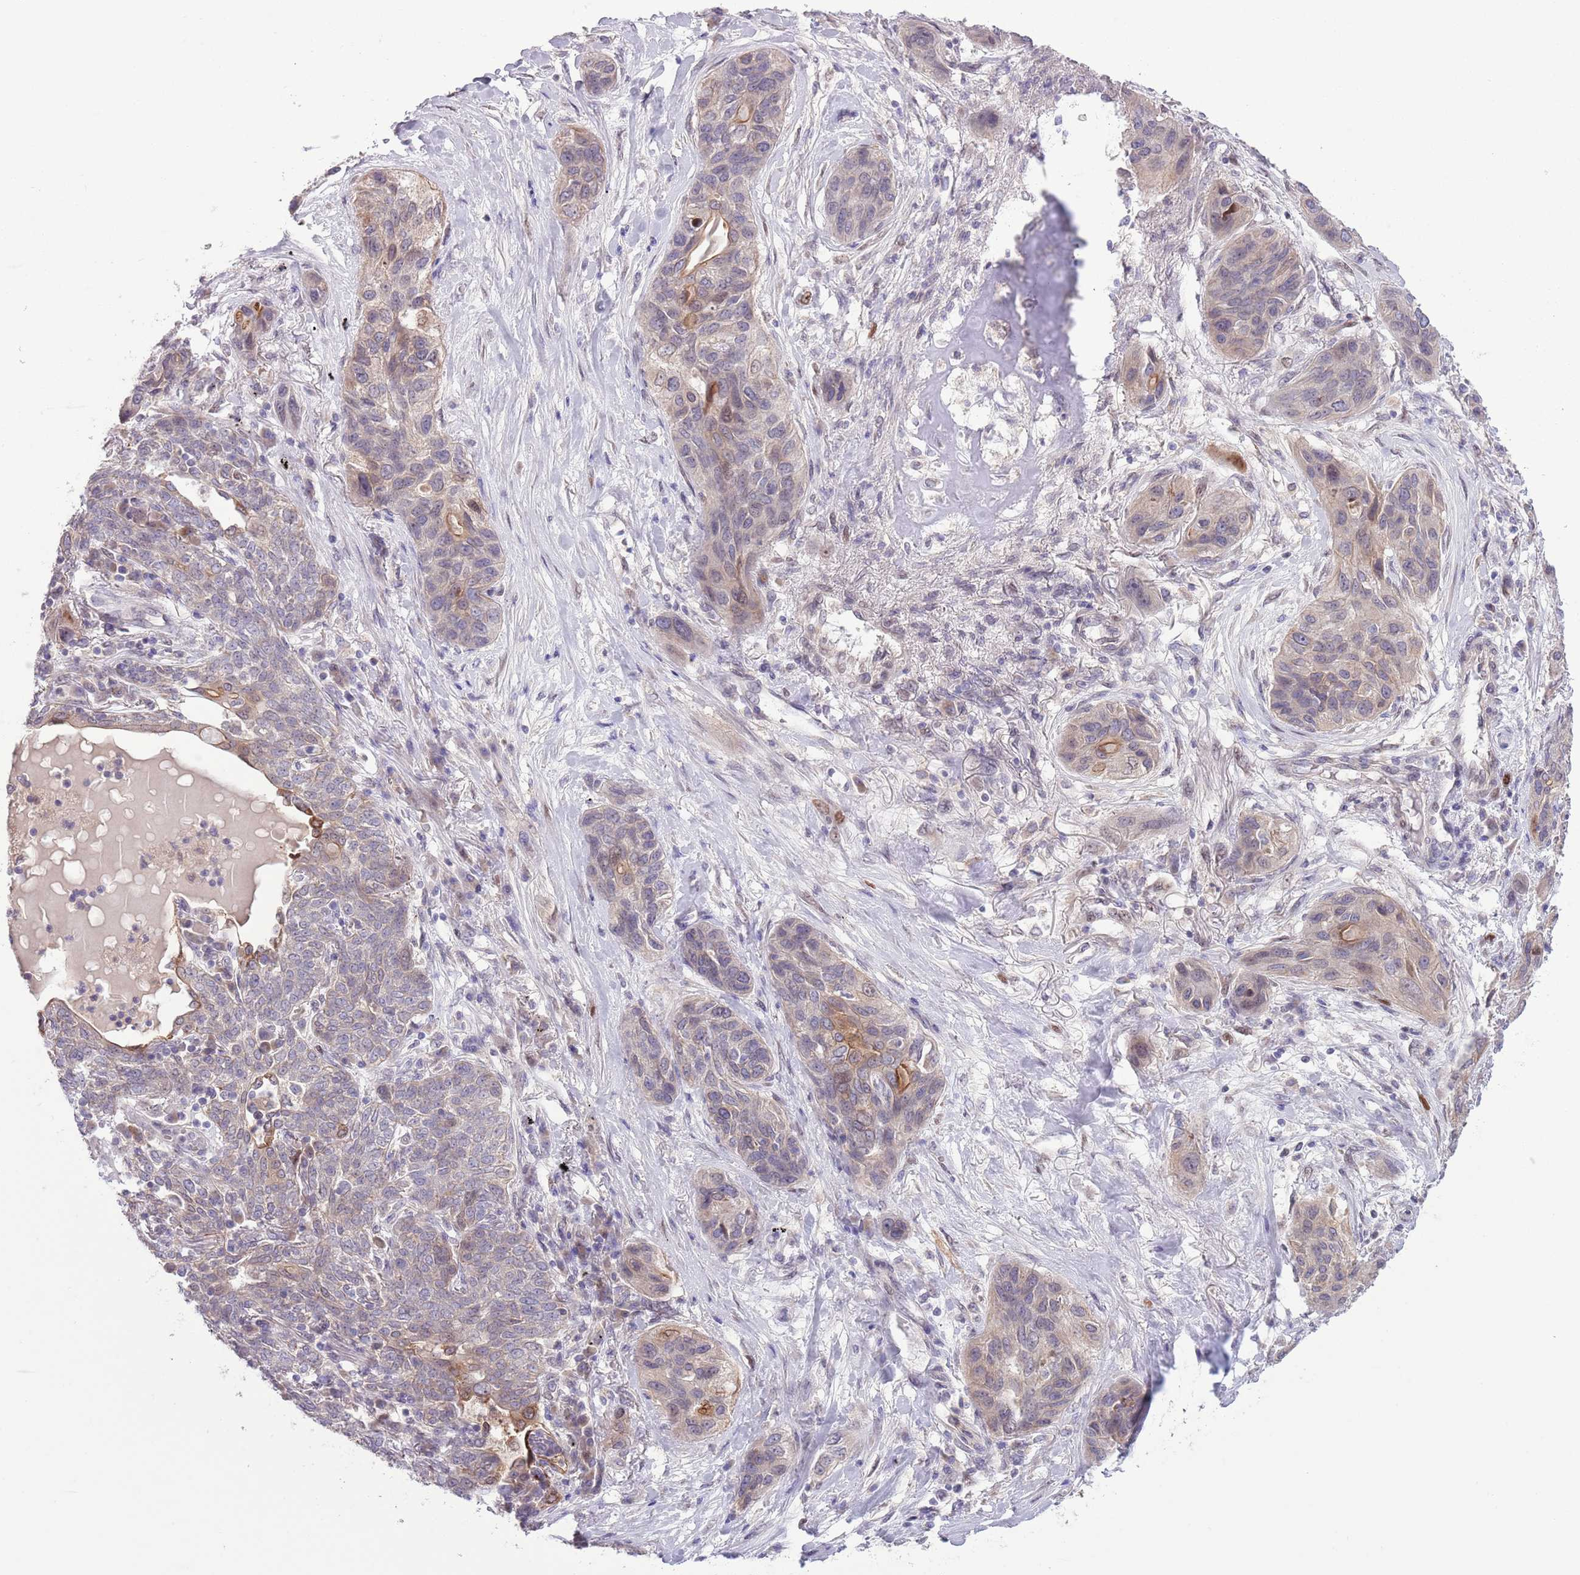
{"staining": {"intensity": "weak", "quantity": "<25%", "location": "cytoplasmic/membranous,nuclear"}, "tissue": "lung cancer", "cell_type": "Tumor cells", "image_type": "cancer", "snomed": [{"axis": "morphology", "description": "Squamous cell carcinoma, NOS"}, {"axis": "topography", "description": "Lung"}], "caption": "Immunohistochemistry (IHC) image of neoplastic tissue: lung cancer stained with DAB reveals no significant protein staining in tumor cells.", "gene": "CCND2", "patient": {"sex": "female", "age": 70}}